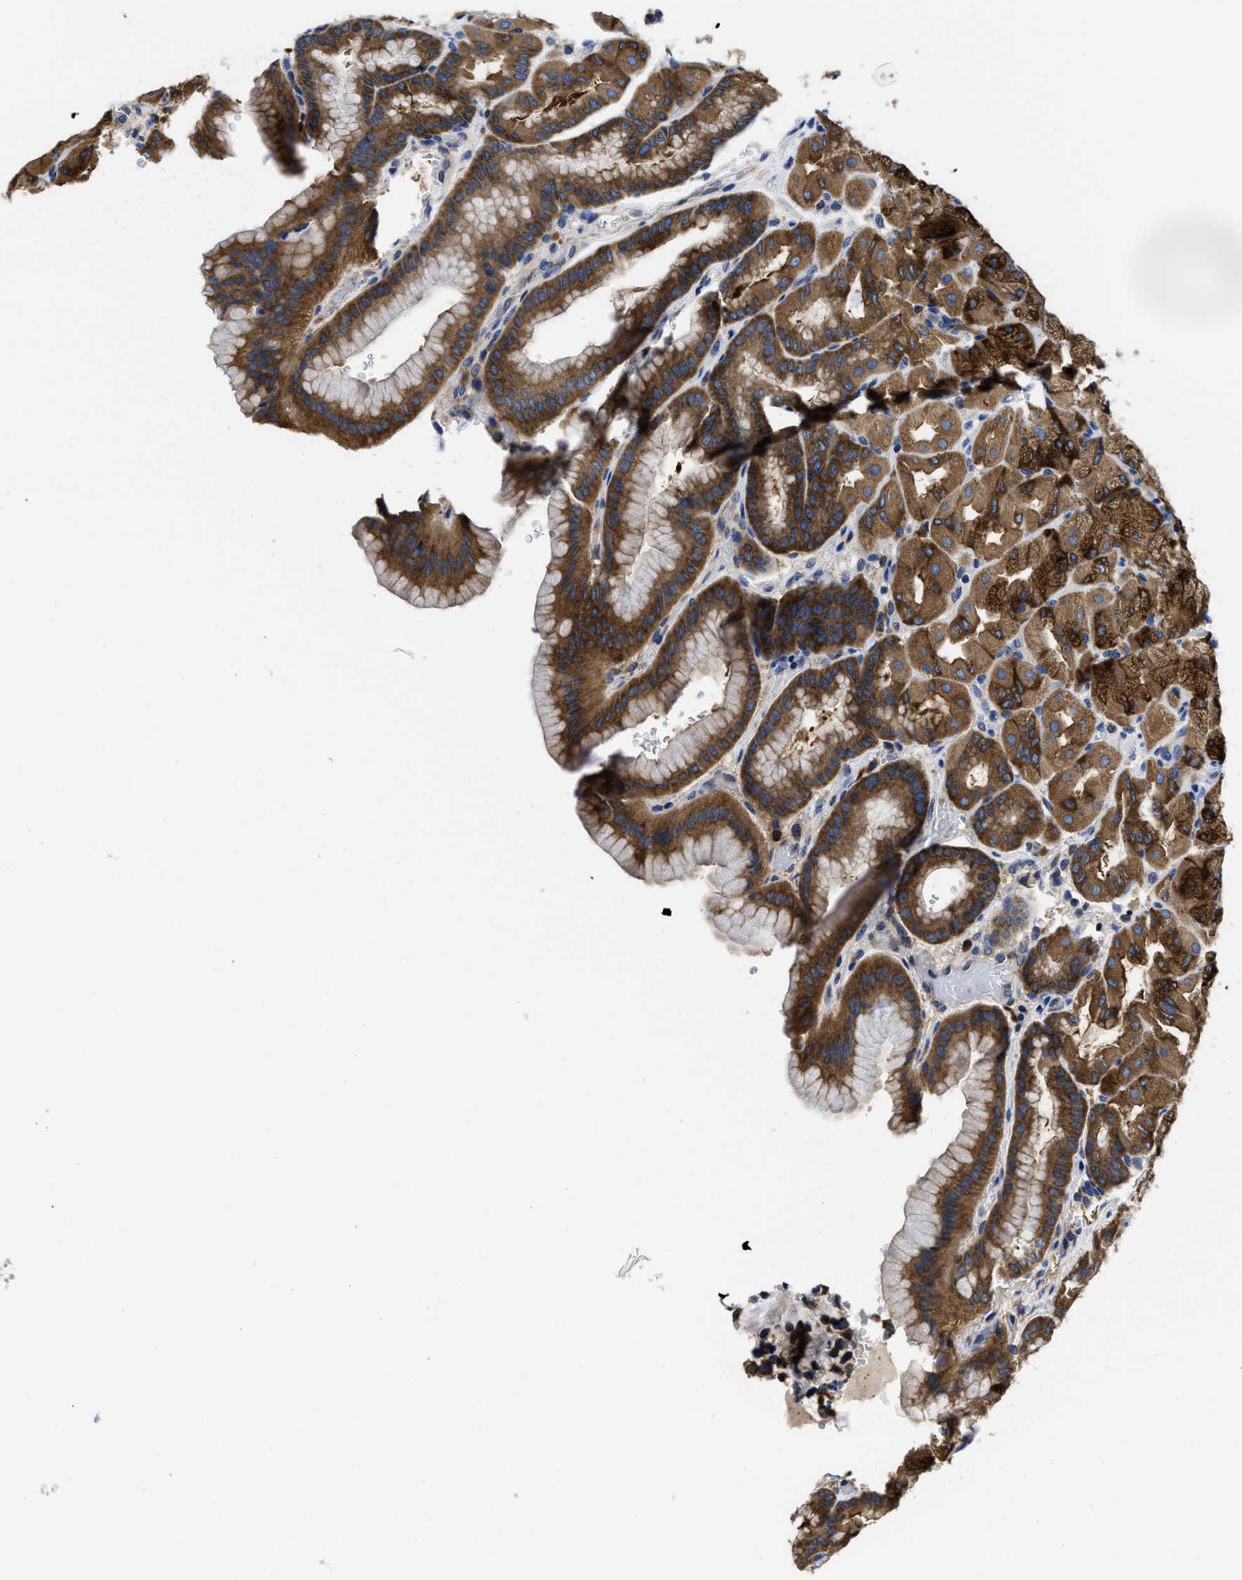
{"staining": {"intensity": "strong", "quantity": ">75%", "location": "cytoplasmic/membranous"}, "tissue": "stomach", "cell_type": "Glandular cells", "image_type": "normal", "snomed": [{"axis": "morphology", "description": "Normal tissue, NOS"}, {"axis": "morphology", "description": "Carcinoid, malignant, NOS"}, {"axis": "topography", "description": "Stomach, upper"}], "caption": "High-power microscopy captured an IHC image of benign stomach, revealing strong cytoplasmic/membranous positivity in approximately >75% of glandular cells.", "gene": "YARS1", "patient": {"sex": "male", "age": 39}}